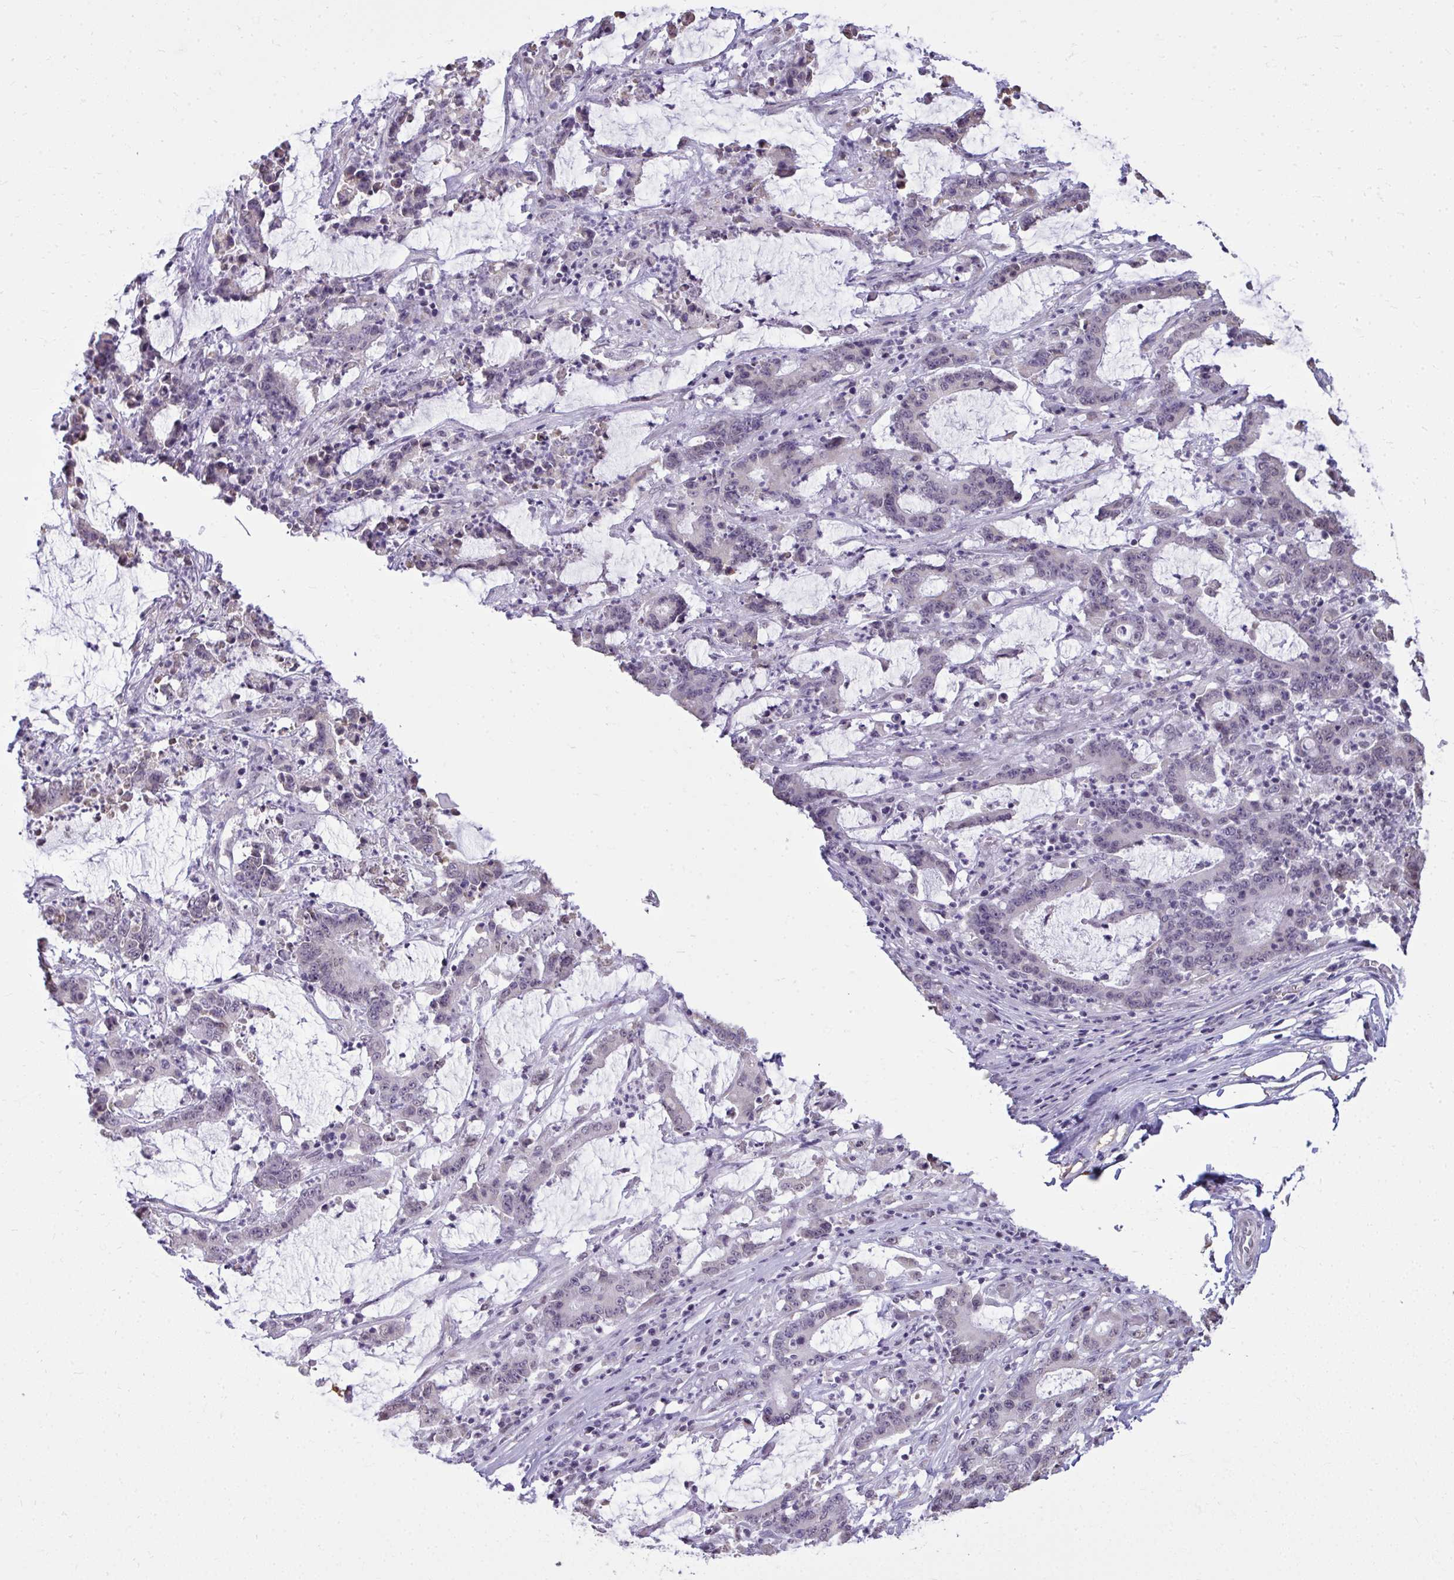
{"staining": {"intensity": "negative", "quantity": "none", "location": "none"}, "tissue": "stomach cancer", "cell_type": "Tumor cells", "image_type": "cancer", "snomed": [{"axis": "morphology", "description": "Adenocarcinoma, NOS"}, {"axis": "topography", "description": "Stomach, upper"}], "caption": "Immunohistochemistry of human adenocarcinoma (stomach) displays no expression in tumor cells. (Stains: DAB (3,3'-diaminobenzidine) immunohistochemistry (IHC) with hematoxylin counter stain, Microscopy: brightfield microscopy at high magnification).", "gene": "NPPA", "patient": {"sex": "male", "age": 68}}